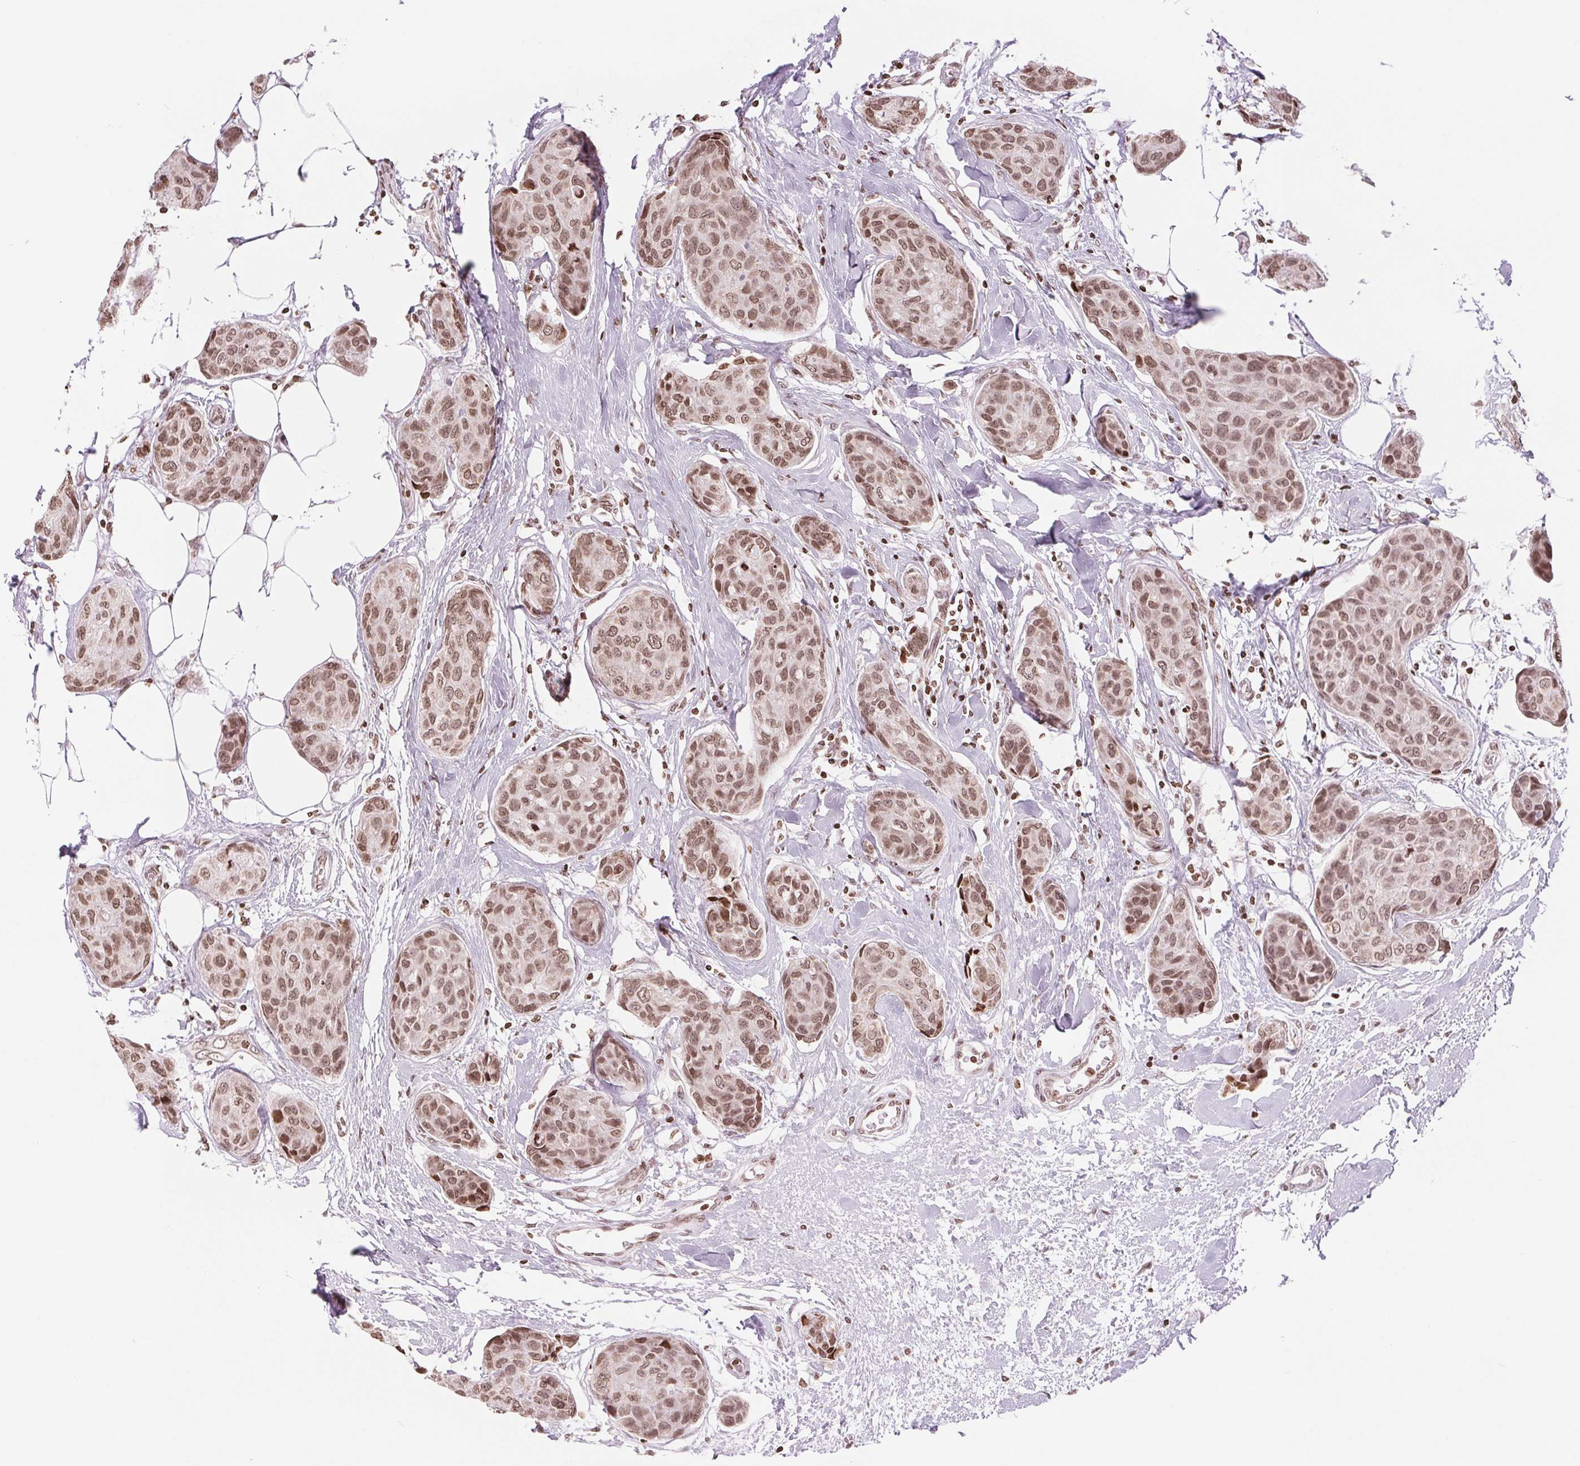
{"staining": {"intensity": "moderate", "quantity": ">75%", "location": "nuclear"}, "tissue": "breast cancer", "cell_type": "Tumor cells", "image_type": "cancer", "snomed": [{"axis": "morphology", "description": "Duct carcinoma"}, {"axis": "topography", "description": "Breast"}], "caption": "Immunohistochemical staining of breast cancer shows medium levels of moderate nuclear positivity in about >75% of tumor cells.", "gene": "SMIM12", "patient": {"sex": "female", "age": 80}}